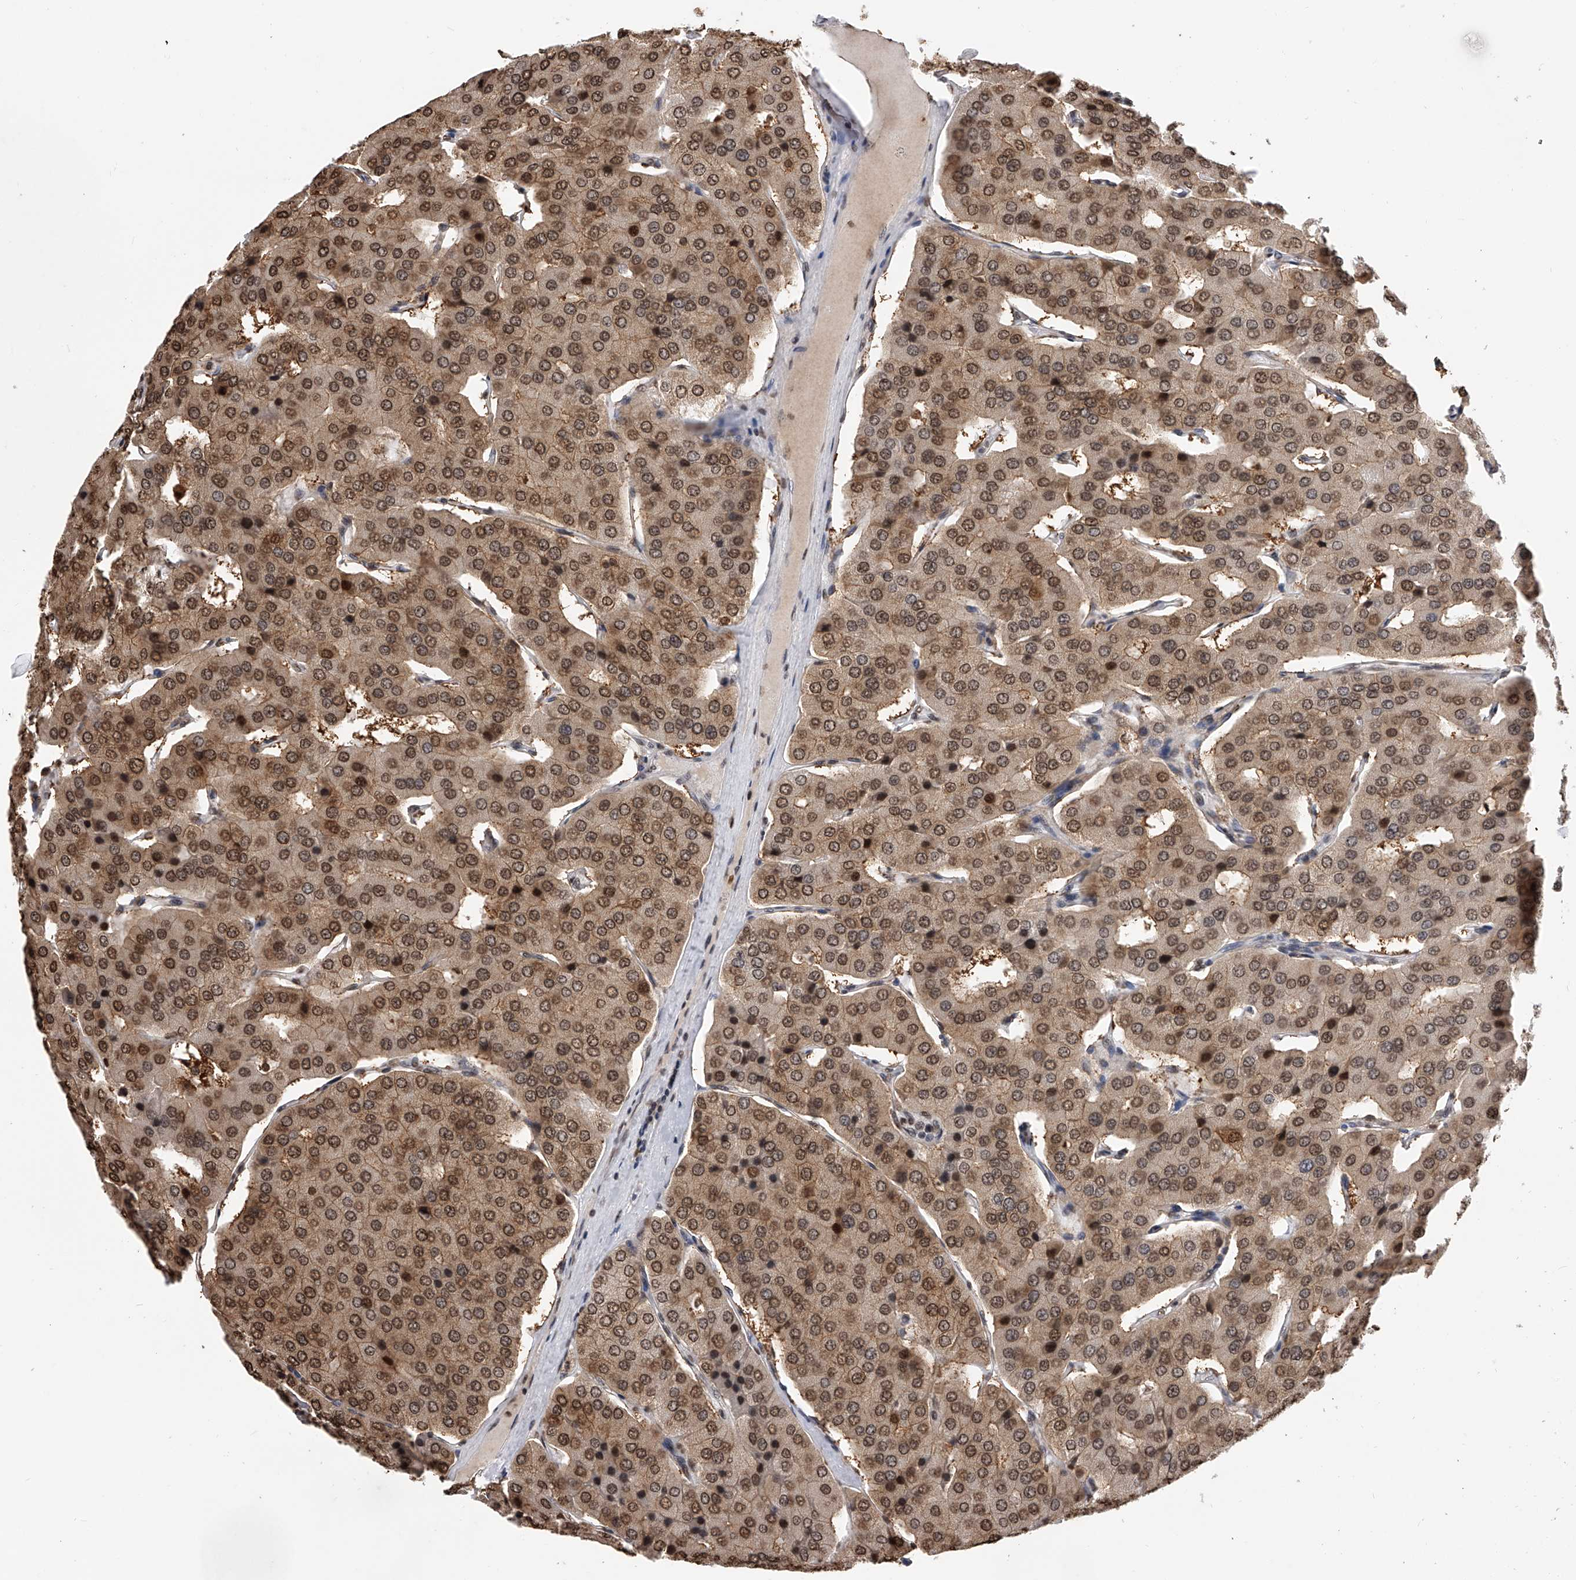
{"staining": {"intensity": "moderate", "quantity": ">75%", "location": "cytoplasmic/membranous,nuclear"}, "tissue": "parathyroid gland", "cell_type": "Glandular cells", "image_type": "normal", "snomed": [{"axis": "morphology", "description": "Normal tissue, NOS"}, {"axis": "morphology", "description": "Adenoma, NOS"}, {"axis": "topography", "description": "Parathyroid gland"}], "caption": "Human parathyroid gland stained with a protein marker displays moderate staining in glandular cells.", "gene": "CFAP410", "patient": {"sex": "female", "age": 86}}